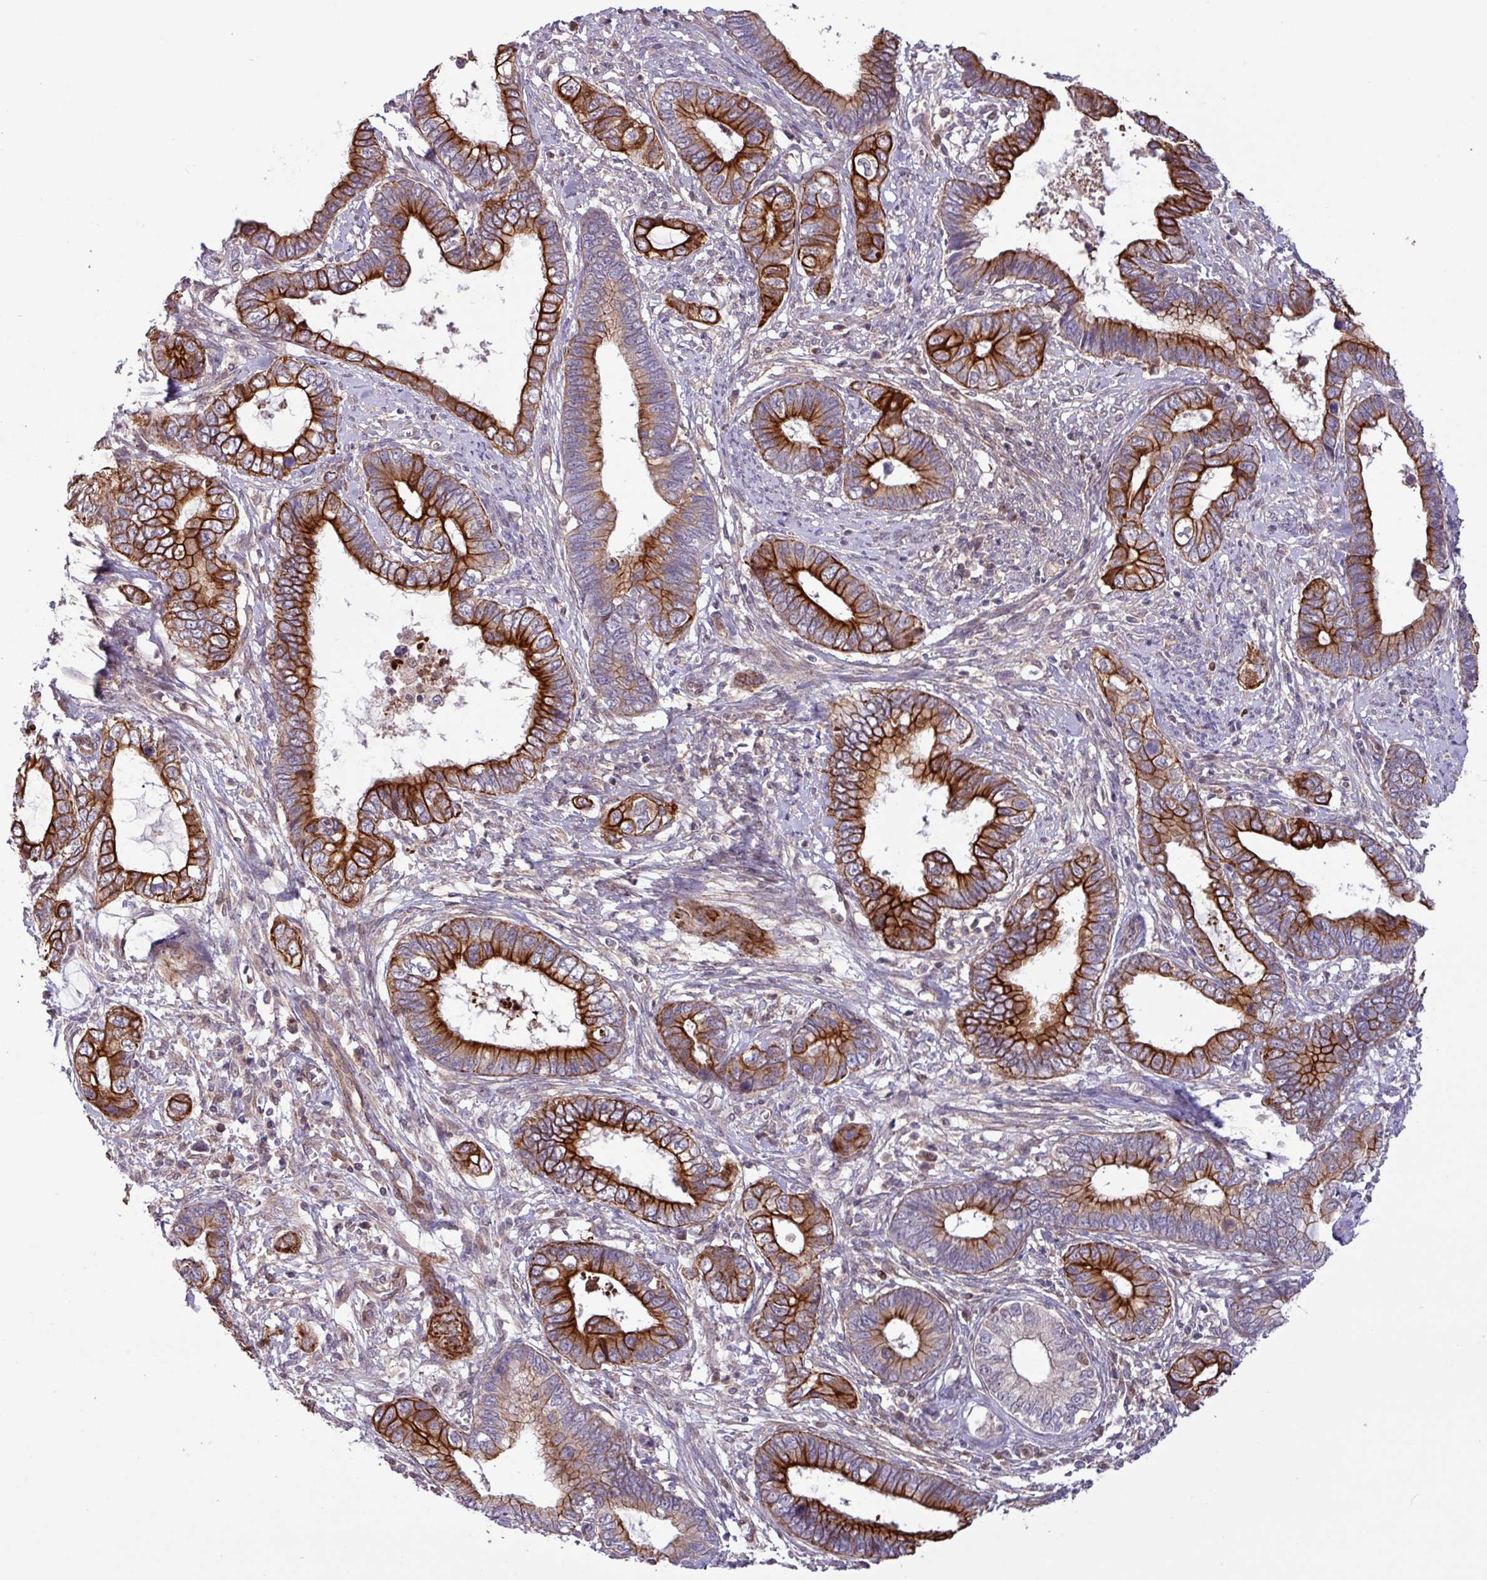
{"staining": {"intensity": "strong", "quantity": ">75%", "location": "cytoplasmic/membranous"}, "tissue": "cervical cancer", "cell_type": "Tumor cells", "image_type": "cancer", "snomed": [{"axis": "morphology", "description": "Adenocarcinoma, NOS"}, {"axis": "topography", "description": "Cervix"}], "caption": "Tumor cells reveal high levels of strong cytoplasmic/membranous staining in approximately >75% of cells in cervical cancer.", "gene": "CNTRL", "patient": {"sex": "female", "age": 44}}